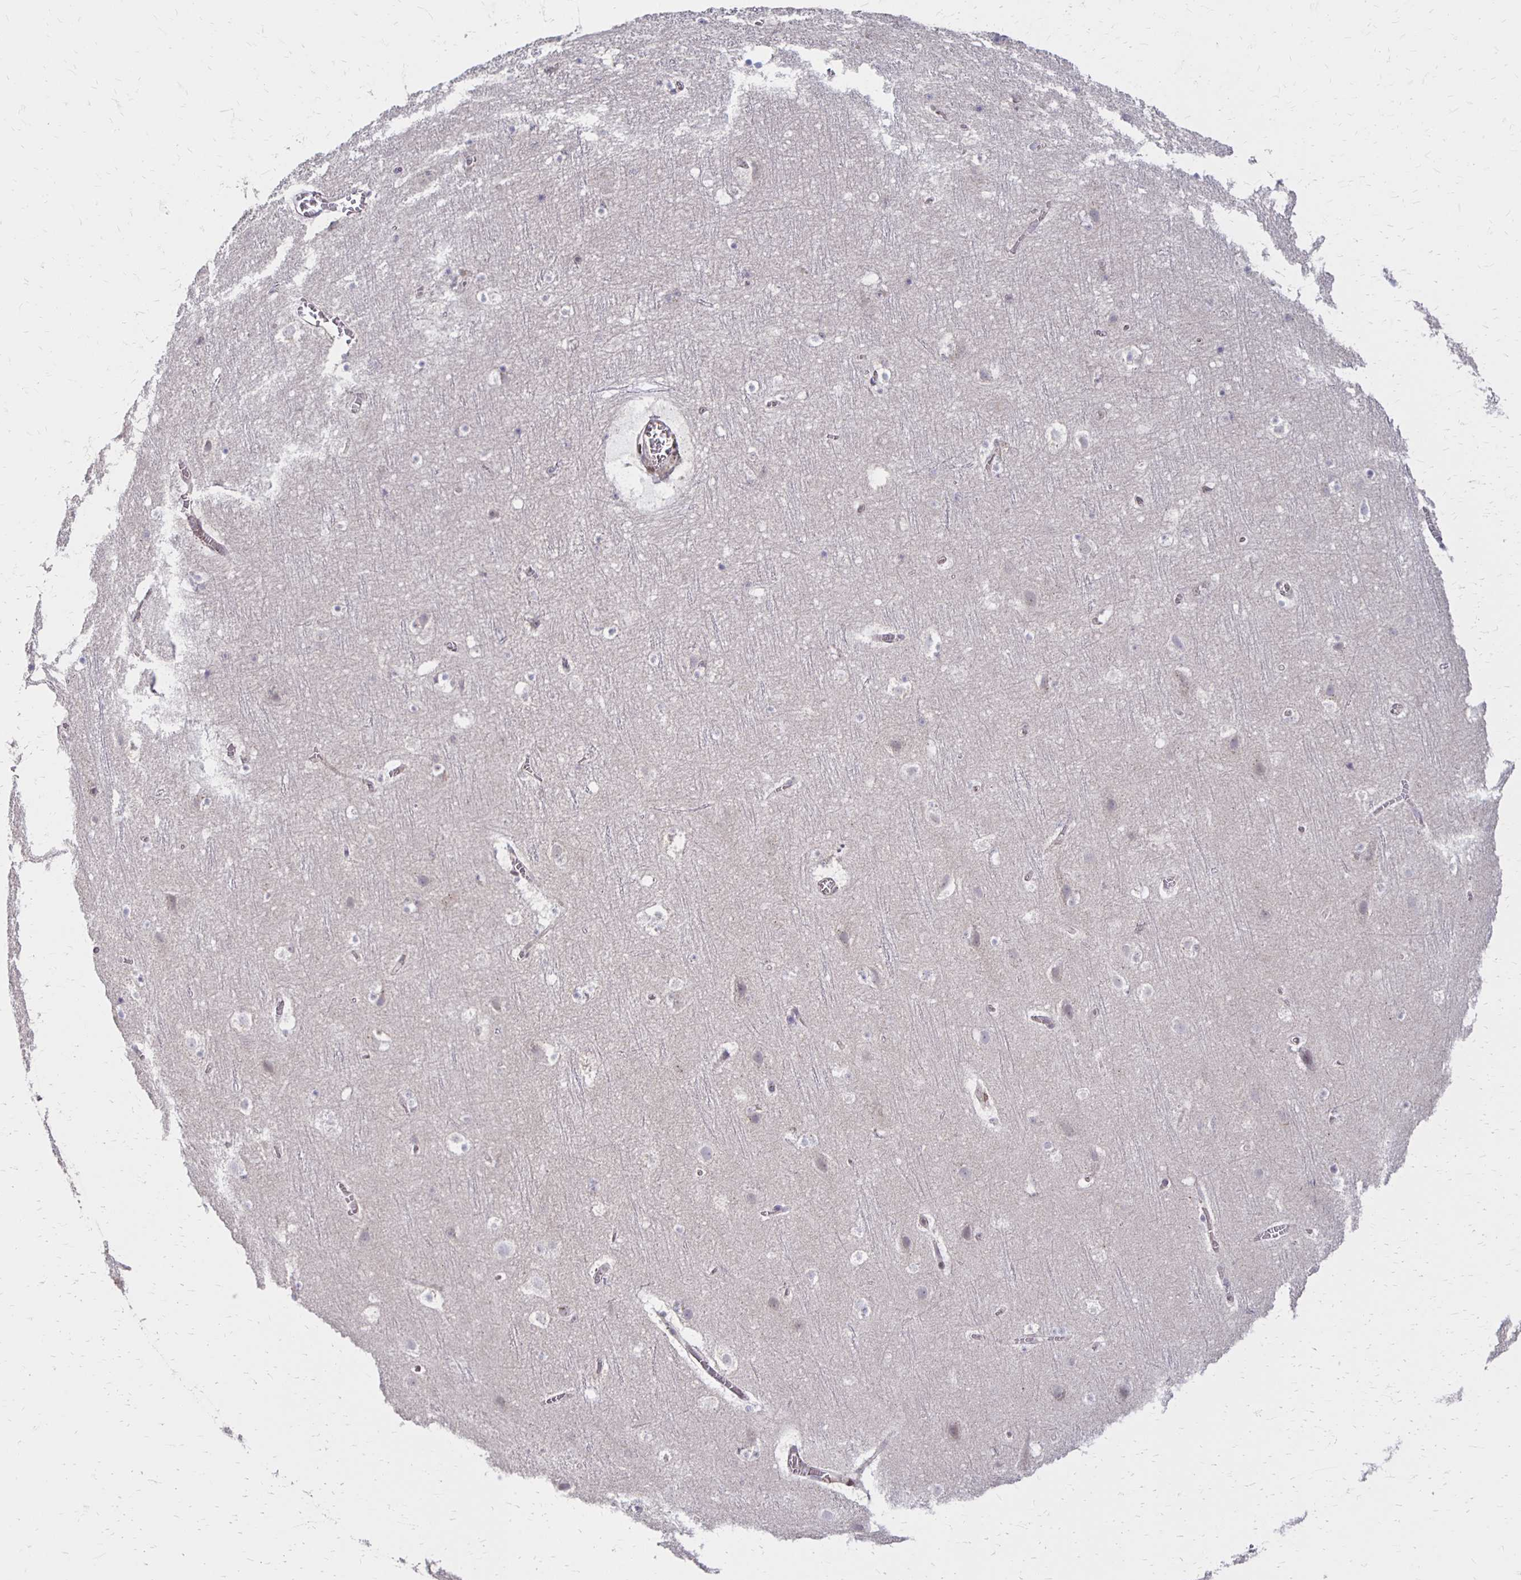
{"staining": {"intensity": "negative", "quantity": "none", "location": "none"}, "tissue": "cerebral cortex", "cell_type": "Endothelial cells", "image_type": "normal", "snomed": [{"axis": "morphology", "description": "Normal tissue, NOS"}, {"axis": "topography", "description": "Cerebral cortex"}], "caption": "Human cerebral cortex stained for a protein using immunohistochemistry (IHC) shows no expression in endothelial cells.", "gene": "DAGLA", "patient": {"sex": "female", "age": 42}}